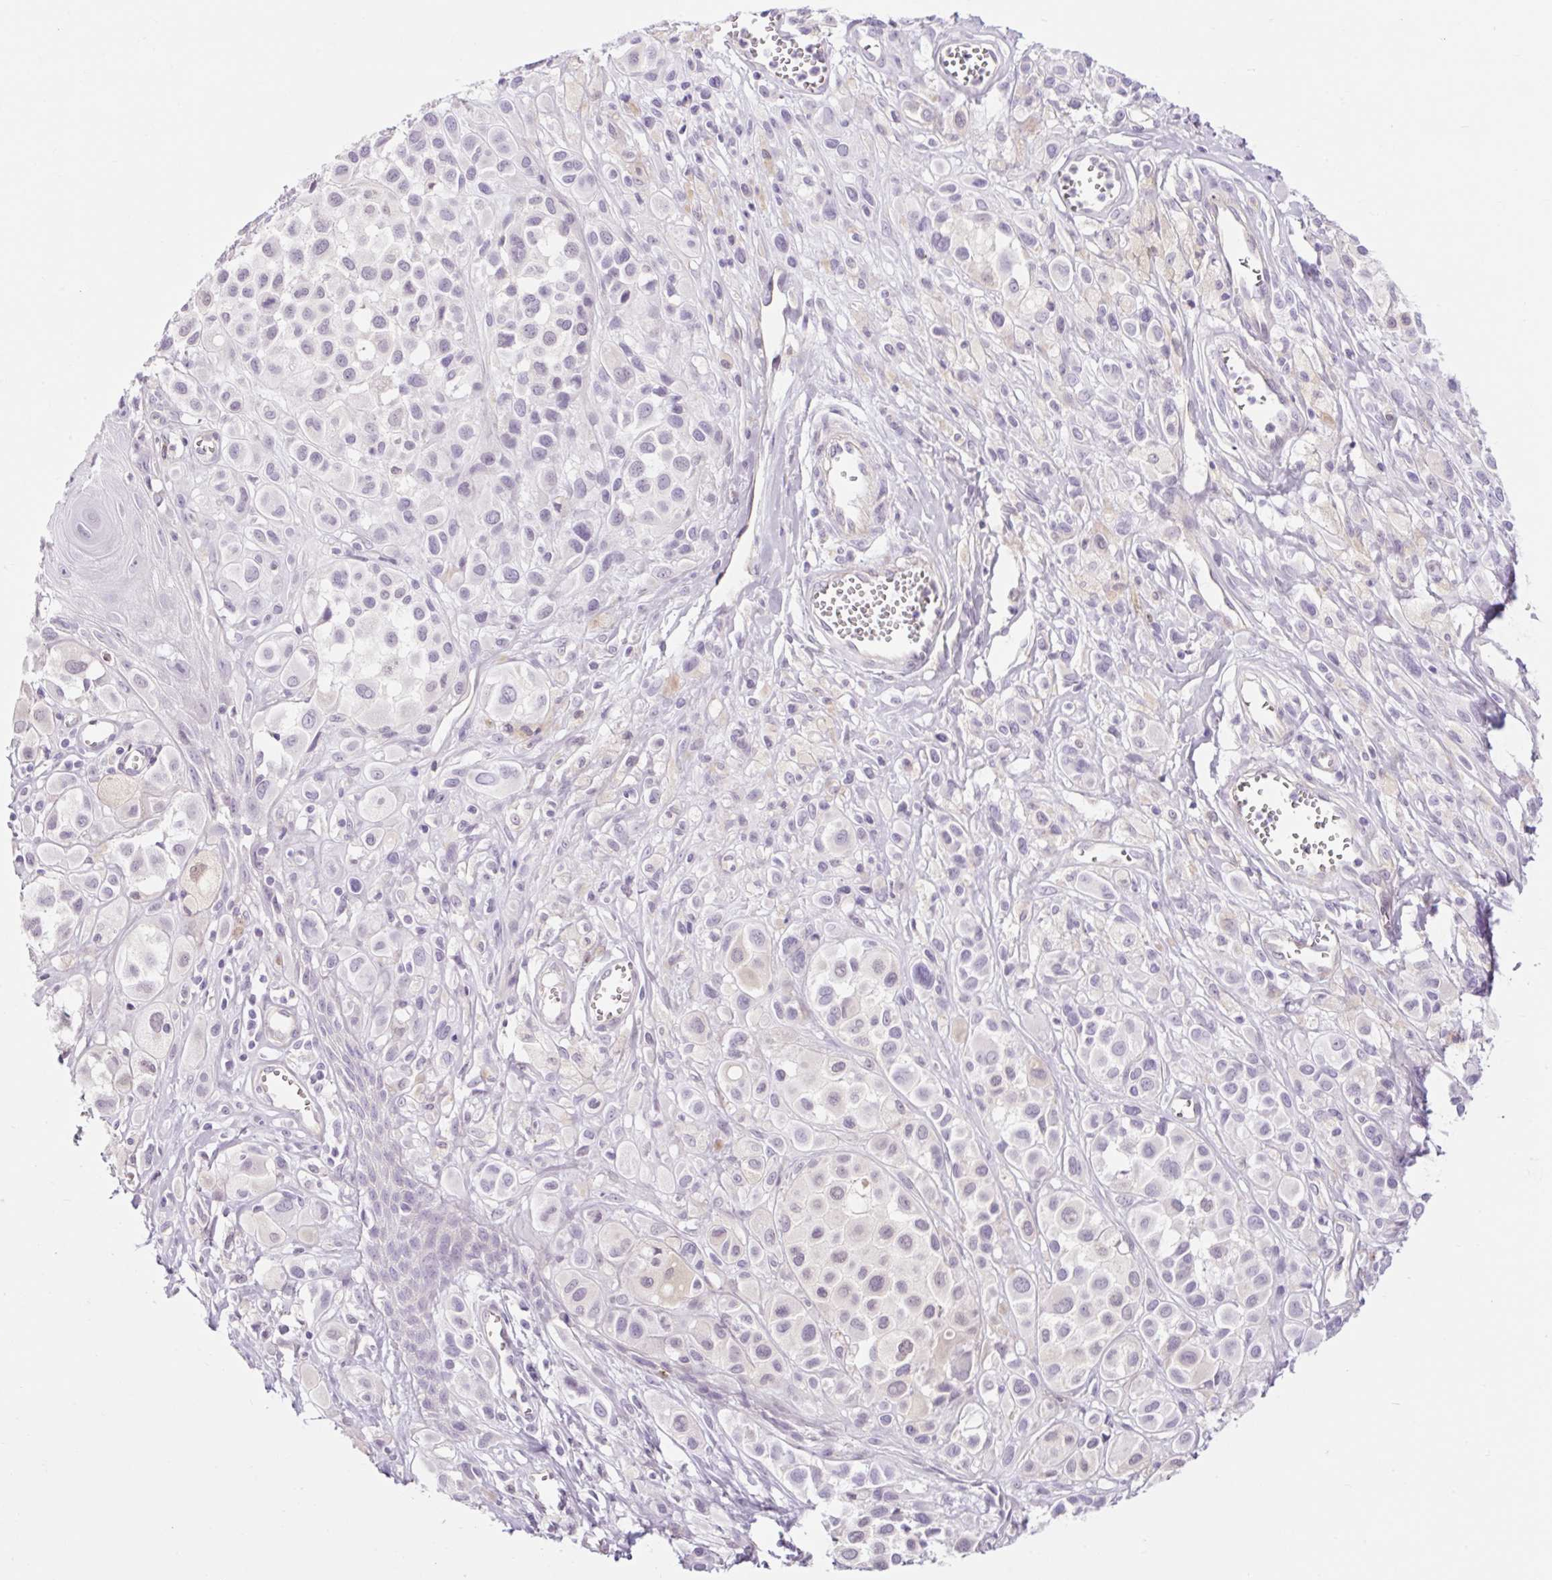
{"staining": {"intensity": "negative", "quantity": "none", "location": "none"}, "tissue": "melanoma", "cell_type": "Tumor cells", "image_type": "cancer", "snomed": [{"axis": "morphology", "description": "Malignant melanoma, NOS"}, {"axis": "topography", "description": "Skin"}], "caption": "Malignant melanoma was stained to show a protein in brown. There is no significant staining in tumor cells.", "gene": "BCAS1", "patient": {"sex": "male", "age": 77}}